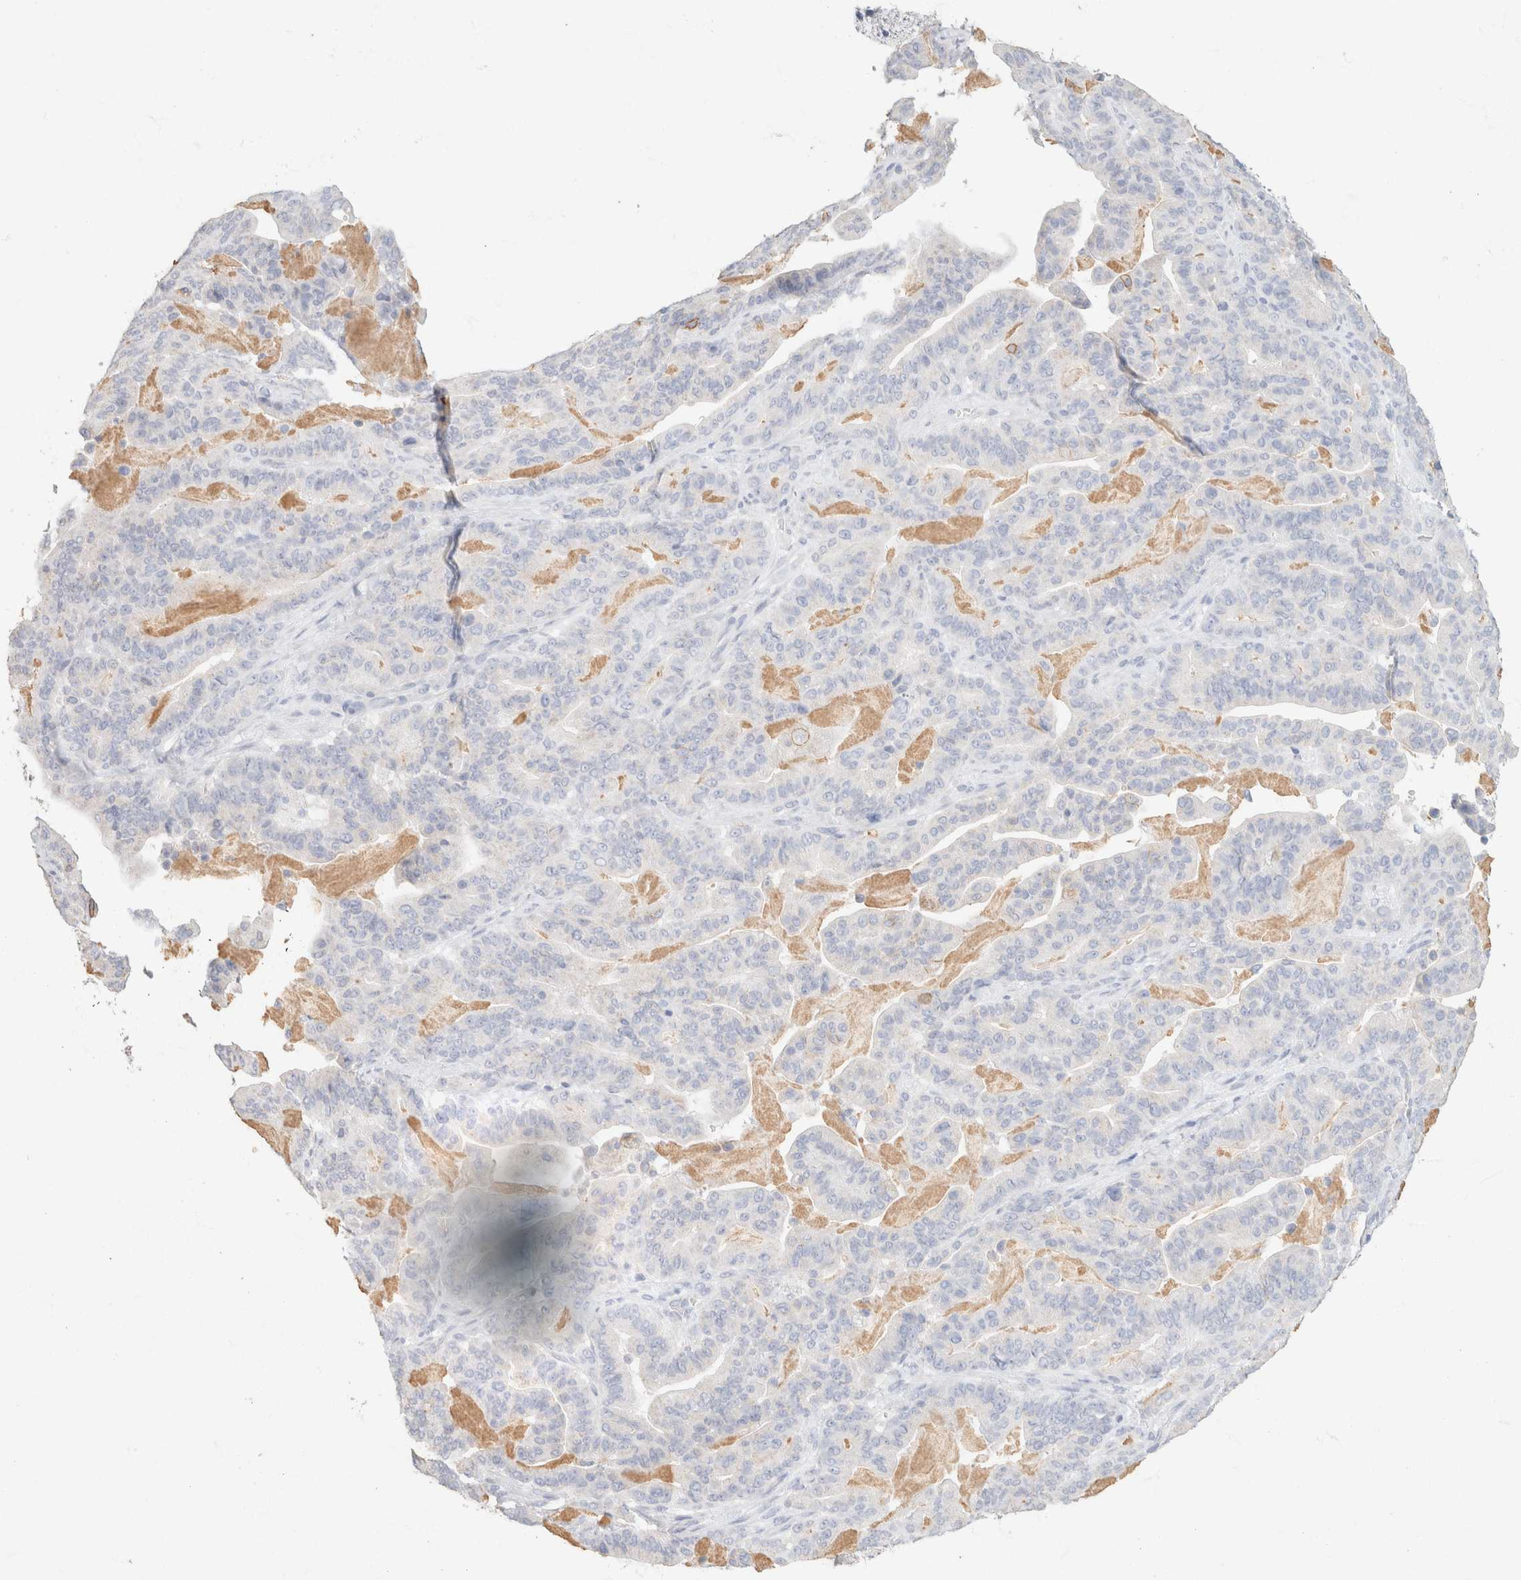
{"staining": {"intensity": "negative", "quantity": "none", "location": "none"}, "tissue": "pancreatic cancer", "cell_type": "Tumor cells", "image_type": "cancer", "snomed": [{"axis": "morphology", "description": "Adenocarcinoma, NOS"}, {"axis": "topography", "description": "Pancreas"}], "caption": "IHC of human pancreatic adenocarcinoma shows no positivity in tumor cells.", "gene": "CA12", "patient": {"sex": "male", "age": 63}}